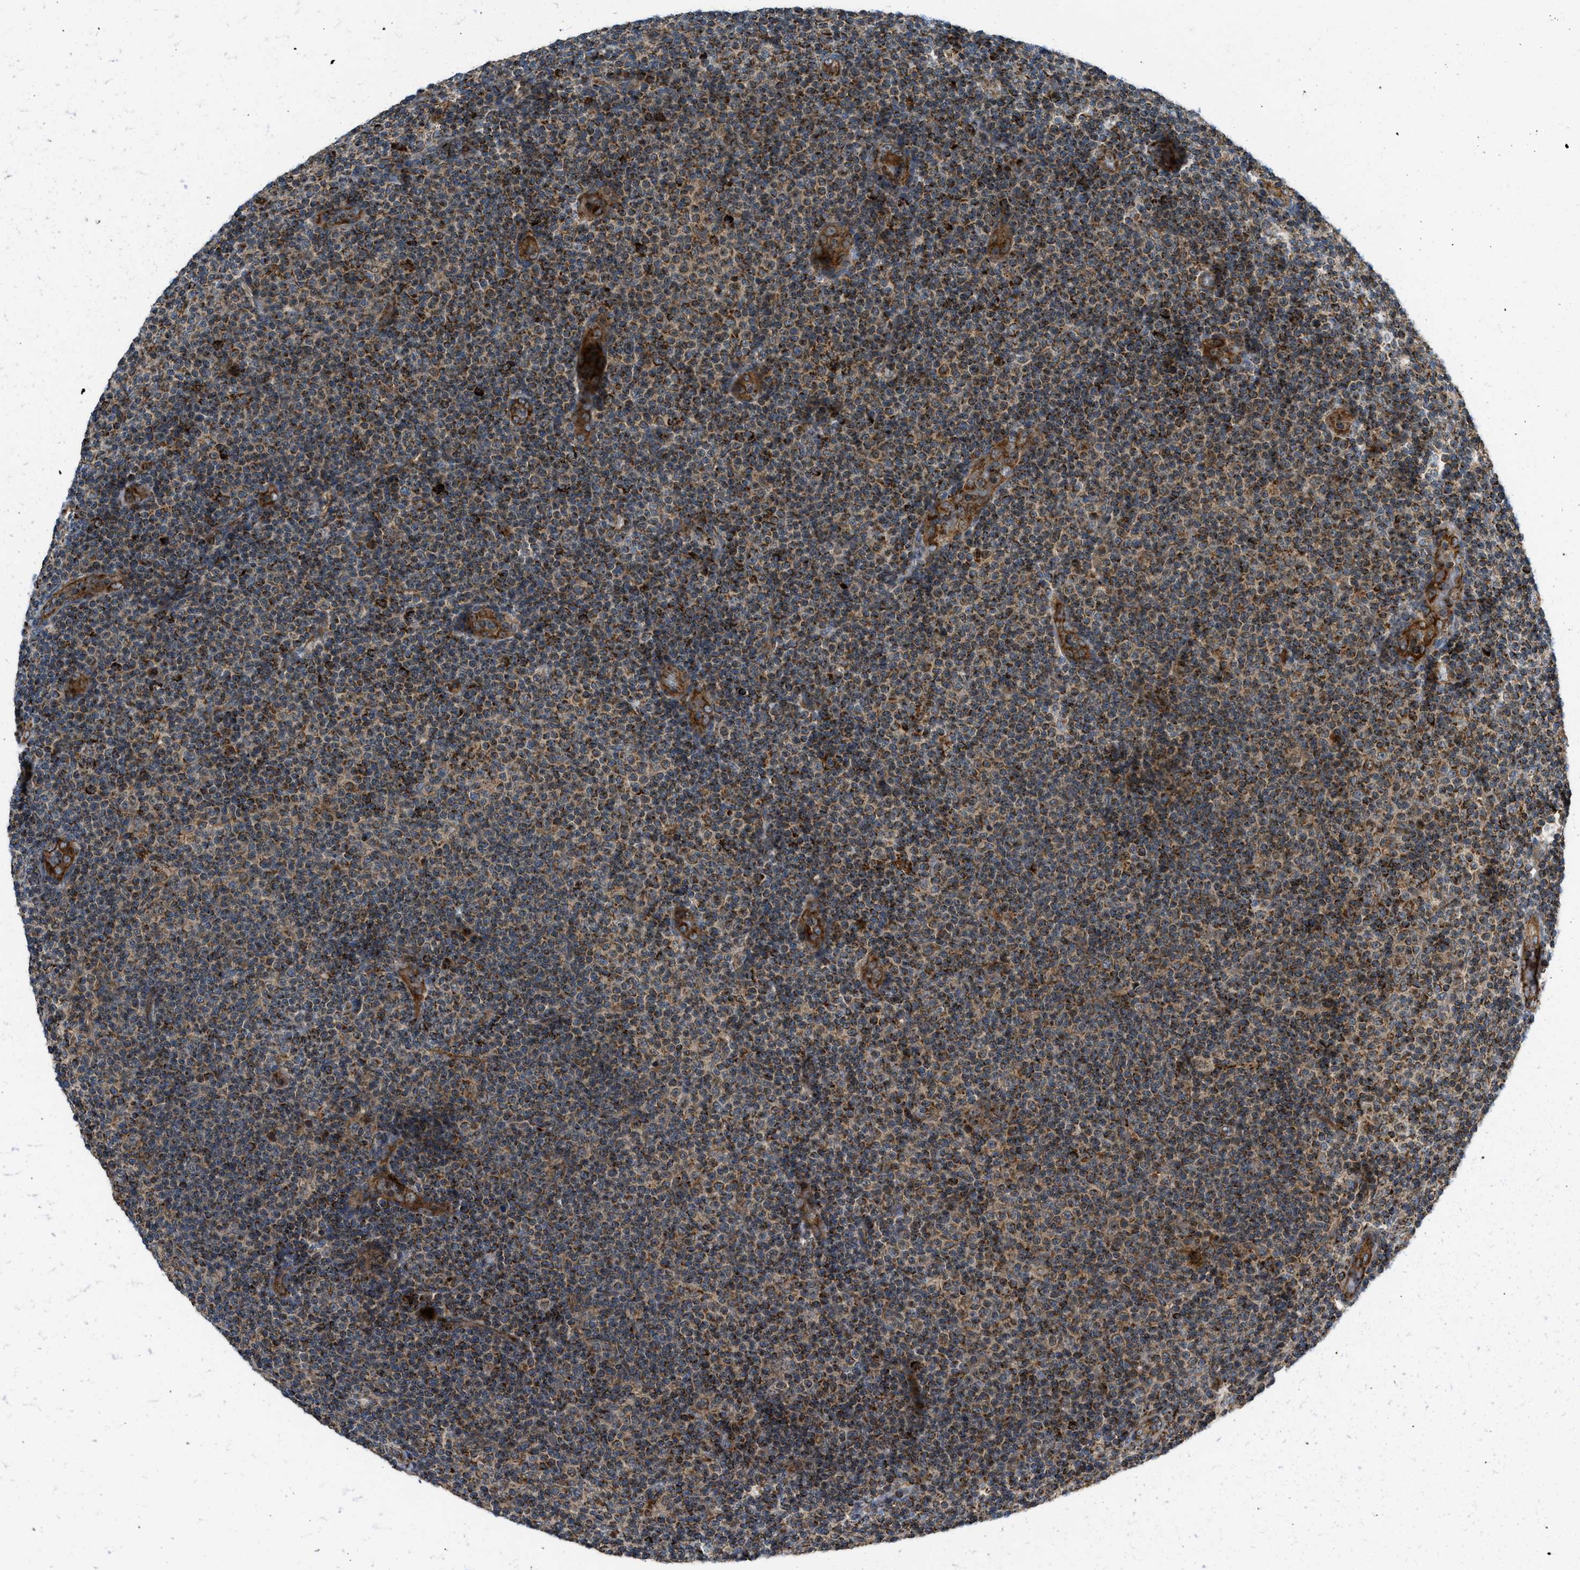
{"staining": {"intensity": "strong", "quantity": ">75%", "location": "cytoplasmic/membranous"}, "tissue": "lymphoma", "cell_type": "Tumor cells", "image_type": "cancer", "snomed": [{"axis": "morphology", "description": "Malignant lymphoma, non-Hodgkin's type, Low grade"}, {"axis": "topography", "description": "Lymph node"}], "caption": "Immunohistochemistry (IHC) image of malignant lymphoma, non-Hodgkin's type (low-grade) stained for a protein (brown), which shows high levels of strong cytoplasmic/membranous staining in approximately >75% of tumor cells.", "gene": "SESN2", "patient": {"sex": "male", "age": 83}}